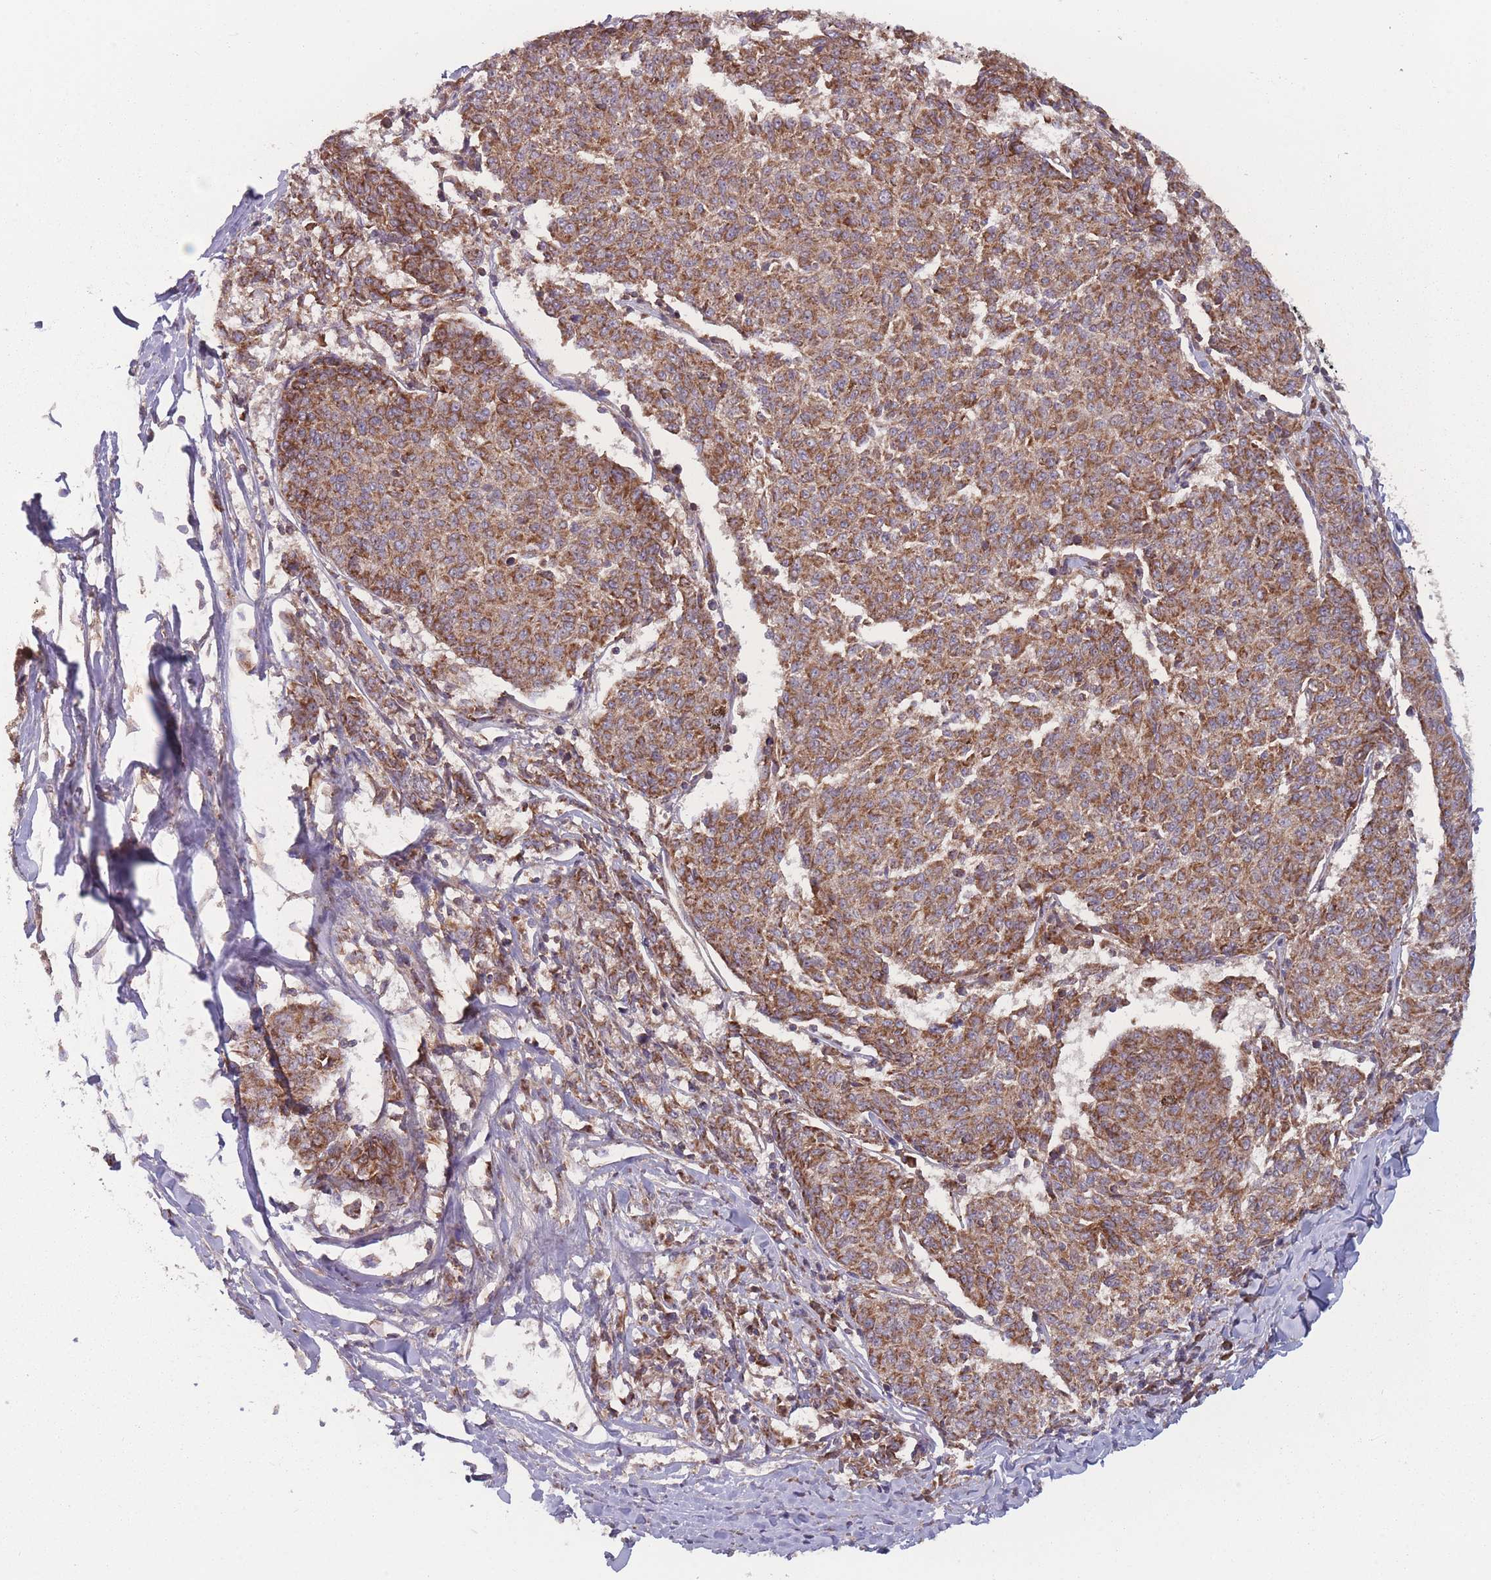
{"staining": {"intensity": "moderate", "quantity": ">75%", "location": "cytoplasmic/membranous"}, "tissue": "melanoma", "cell_type": "Tumor cells", "image_type": "cancer", "snomed": [{"axis": "morphology", "description": "Malignant melanoma, NOS"}, {"axis": "topography", "description": "Skin"}], "caption": "A micrograph showing moderate cytoplasmic/membranous staining in approximately >75% of tumor cells in malignant melanoma, as visualized by brown immunohistochemical staining.", "gene": "ATP5MG", "patient": {"sex": "female", "age": 72}}